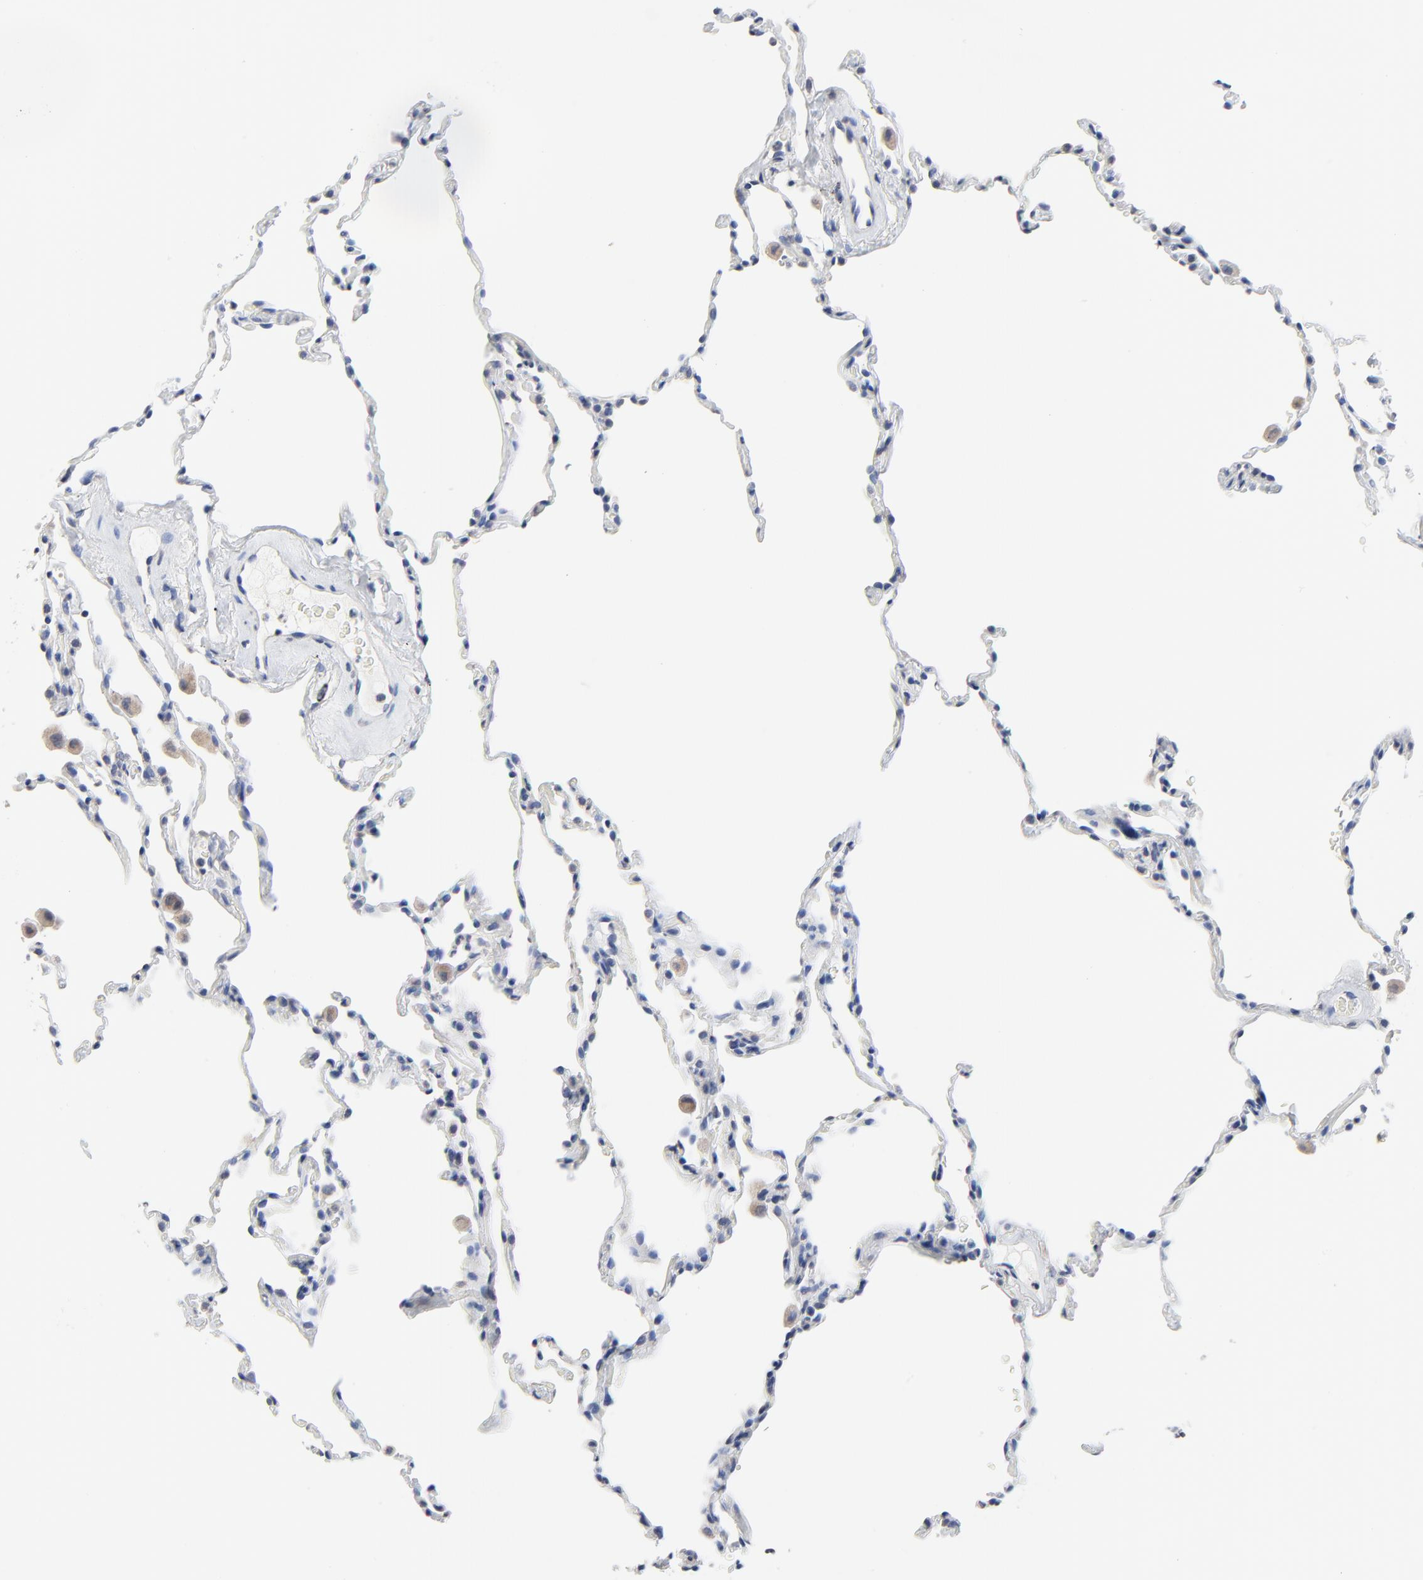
{"staining": {"intensity": "negative", "quantity": "none", "location": "none"}, "tissue": "lung", "cell_type": "Alveolar cells", "image_type": "normal", "snomed": [{"axis": "morphology", "description": "Normal tissue, NOS"}, {"axis": "morphology", "description": "Soft tissue tumor metastatic"}, {"axis": "topography", "description": "Lung"}], "caption": "Micrograph shows no protein expression in alveolar cells of unremarkable lung.", "gene": "FBXL5", "patient": {"sex": "male", "age": 59}}